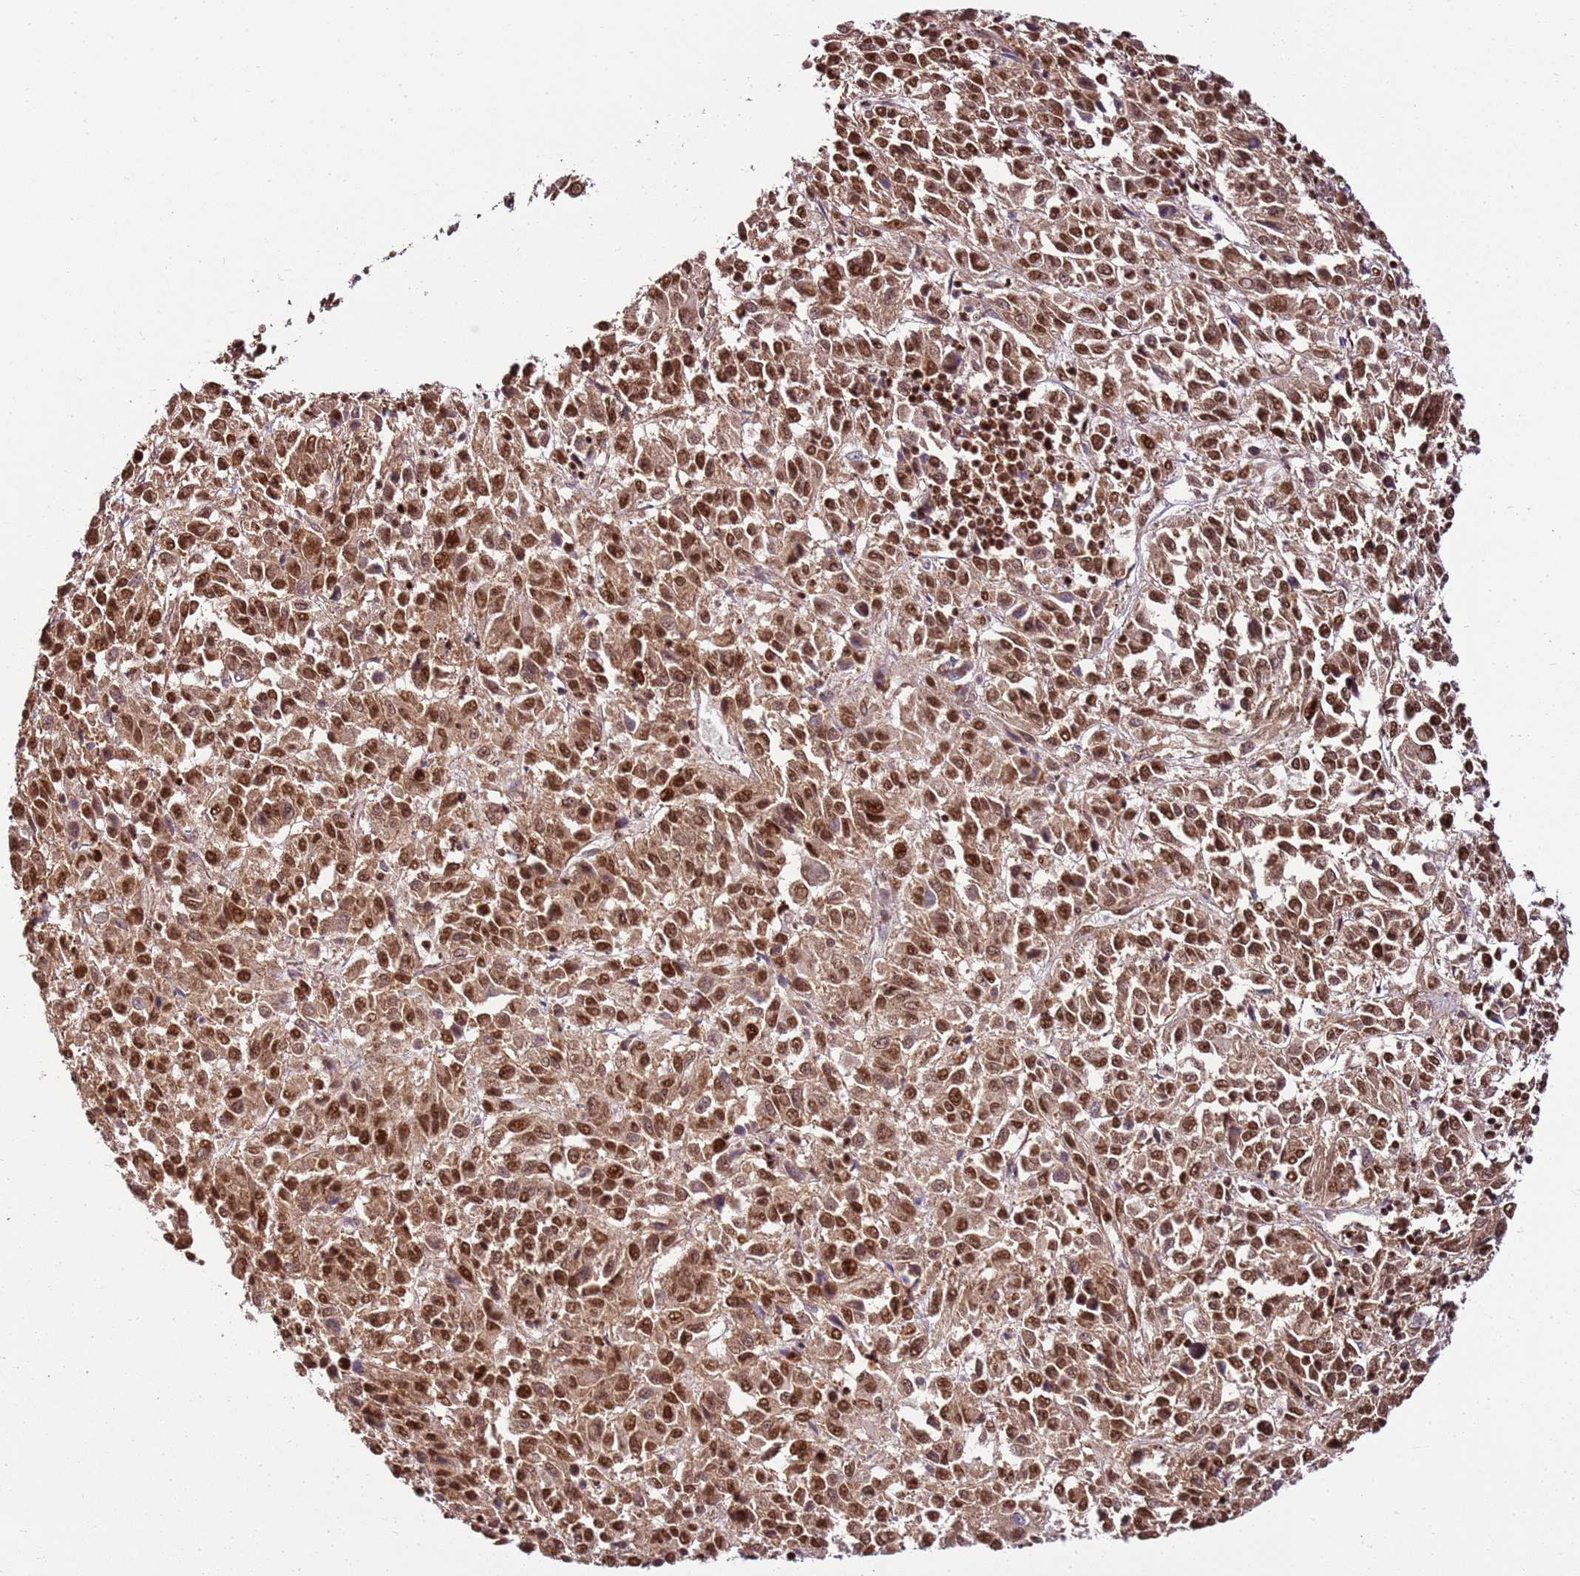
{"staining": {"intensity": "moderate", "quantity": ">75%", "location": "cytoplasmic/membranous,nuclear"}, "tissue": "melanoma", "cell_type": "Tumor cells", "image_type": "cancer", "snomed": [{"axis": "morphology", "description": "Malignant melanoma, Metastatic site"}, {"axis": "topography", "description": "Lung"}], "caption": "Protein expression analysis of human melanoma reveals moderate cytoplasmic/membranous and nuclear staining in about >75% of tumor cells. Using DAB (brown) and hematoxylin (blue) stains, captured at high magnification using brightfield microscopy.", "gene": "ZBTB12", "patient": {"sex": "male", "age": 64}}